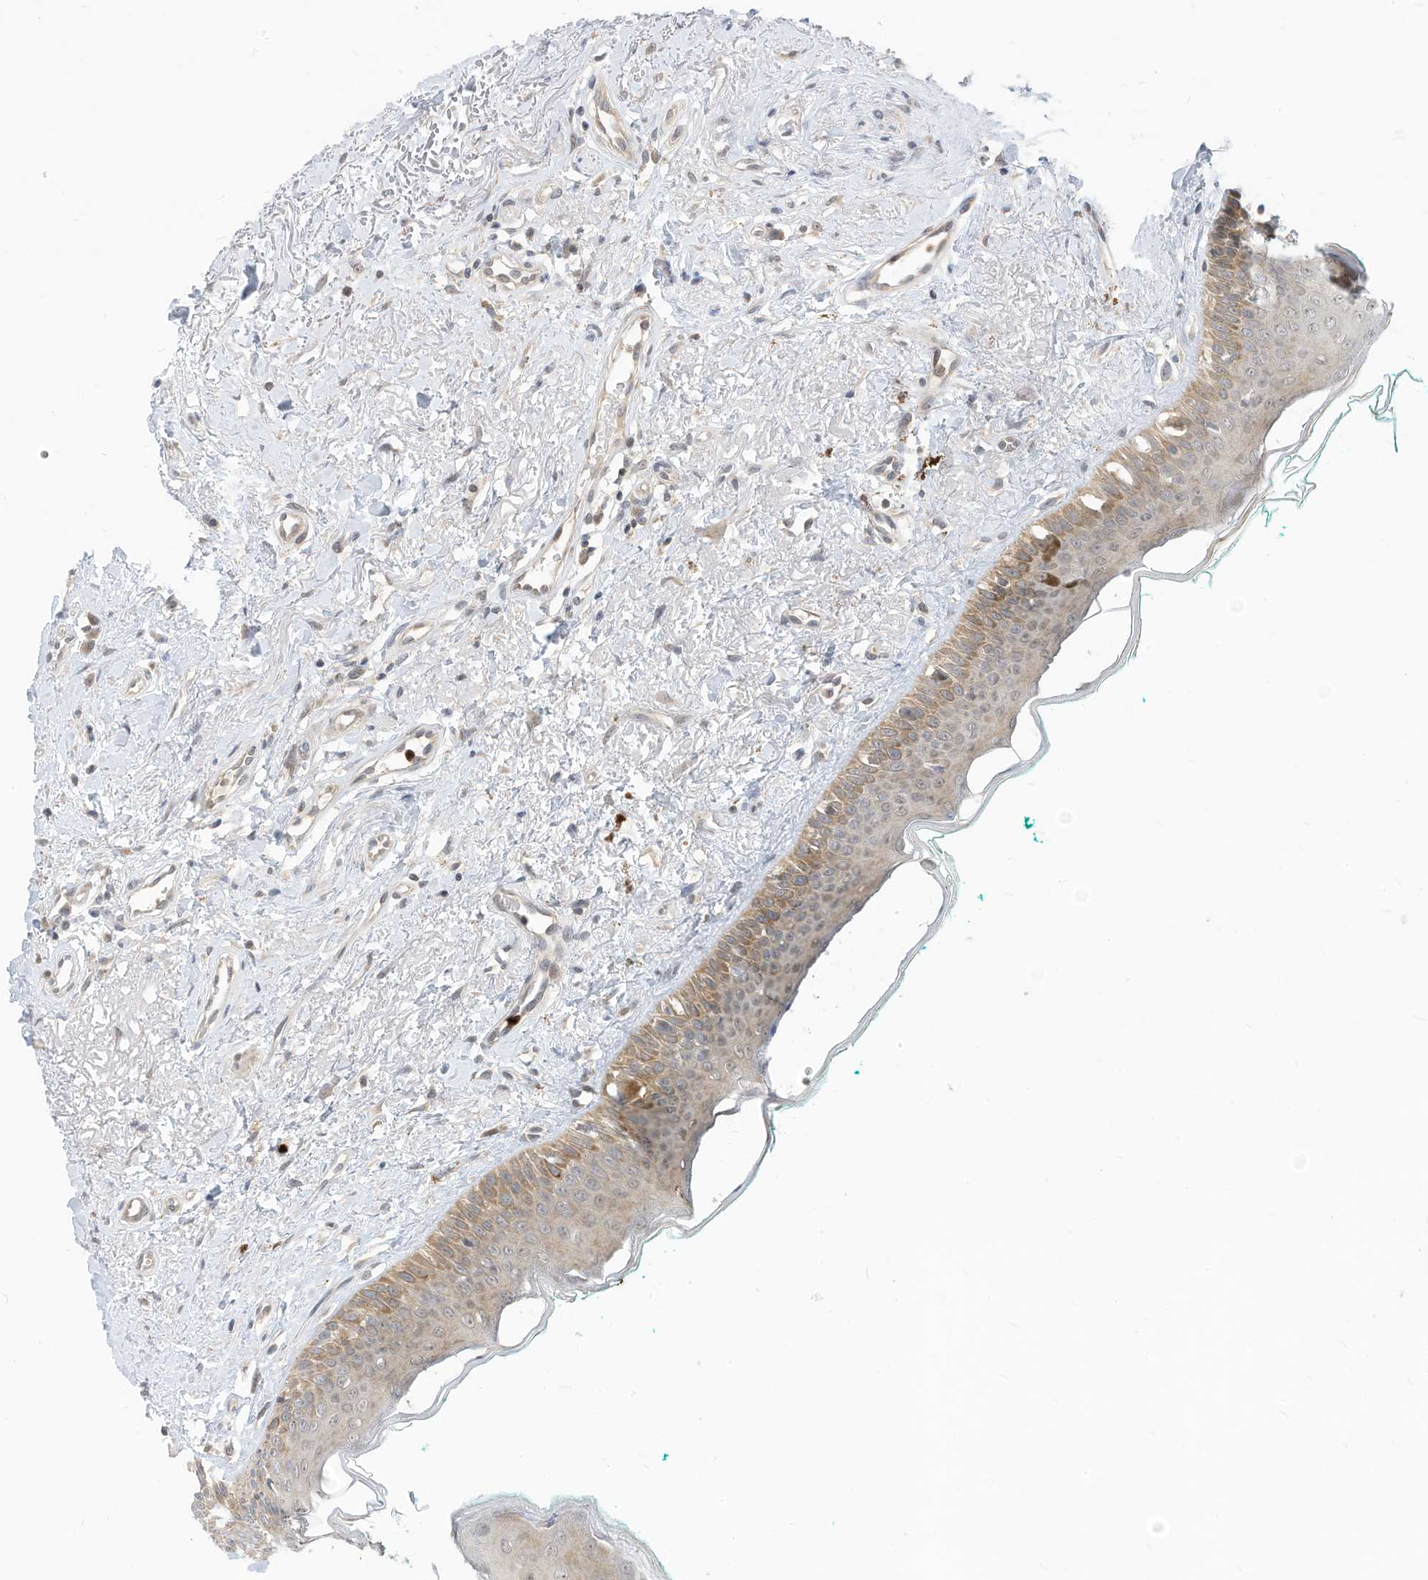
{"staining": {"intensity": "moderate", "quantity": "25%-75%", "location": "cytoplasmic/membranous,nuclear"}, "tissue": "oral mucosa", "cell_type": "Squamous epithelial cells", "image_type": "normal", "snomed": [{"axis": "morphology", "description": "Normal tissue, NOS"}, {"axis": "topography", "description": "Oral tissue"}], "caption": "Immunohistochemistry micrograph of unremarkable oral mucosa stained for a protein (brown), which demonstrates medium levels of moderate cytoplasmic/membranous,nuclear expression in about 25%-75% of squamous epithelial cells.", "gene": "CNKSR1", "patient": {"sex": "female", "age": 70}}